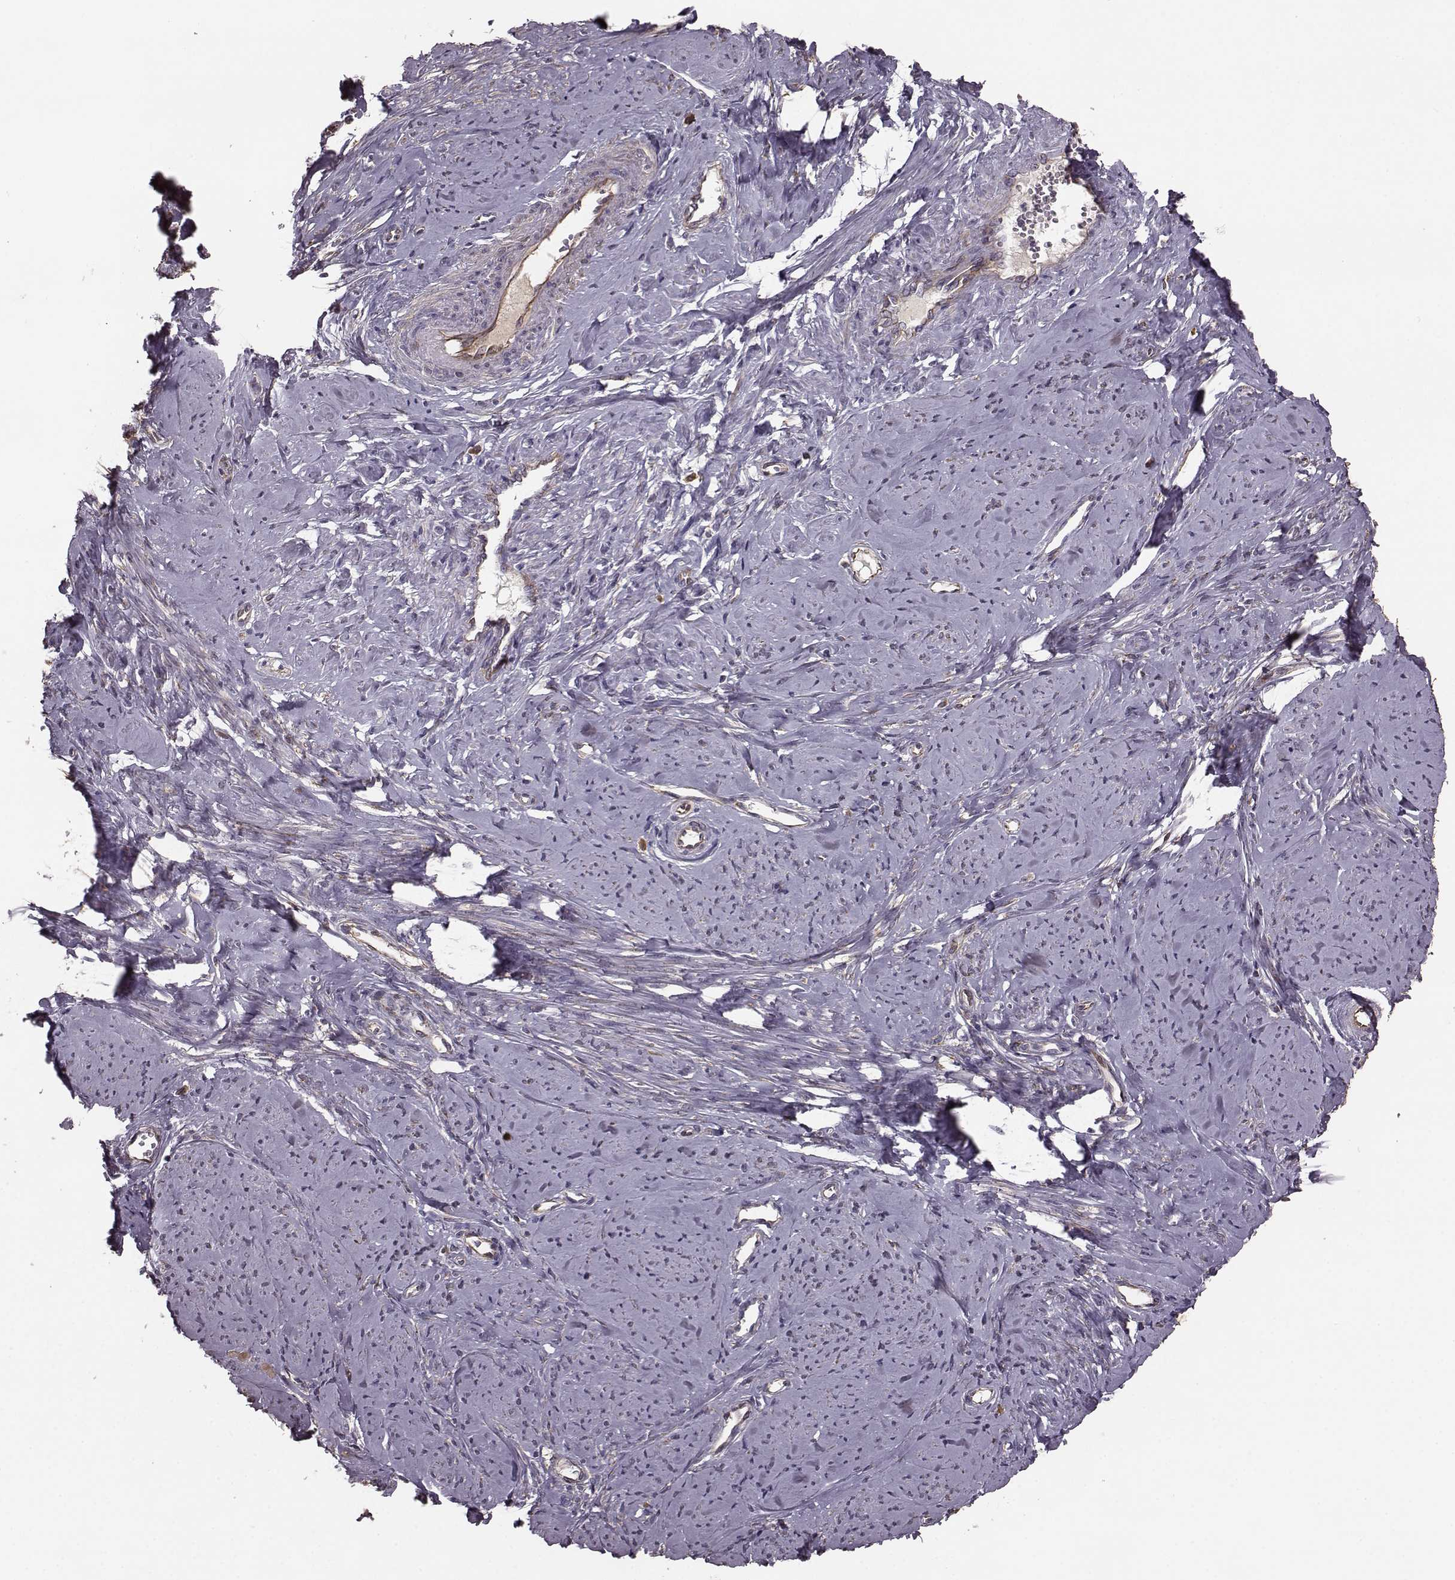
{"staining": {"intensity": "weak", "quantity": "<25%", "location": "cytoplasmic/membranous"}, "tissue": "smooth muscle", "cell_type": "Smooth muscle cells", "image_type": "normal", "snomed": [{"axis": "morphology", "description": "Normal tissue, NOS"}, {"axis": "topography", "description": "Smooth muscle"}], "caption": "Histopathology image shows no significant protein positivity in smooth muscle cells of benign smooth muscle. (Stains: DAB immunohistochemistry (IHC) with hematoxylin counter stain, Microscopy: brightfield microscopy at high magnification).", "gene": "NTF3", "patient": {"sex": "female", "age": 48}}